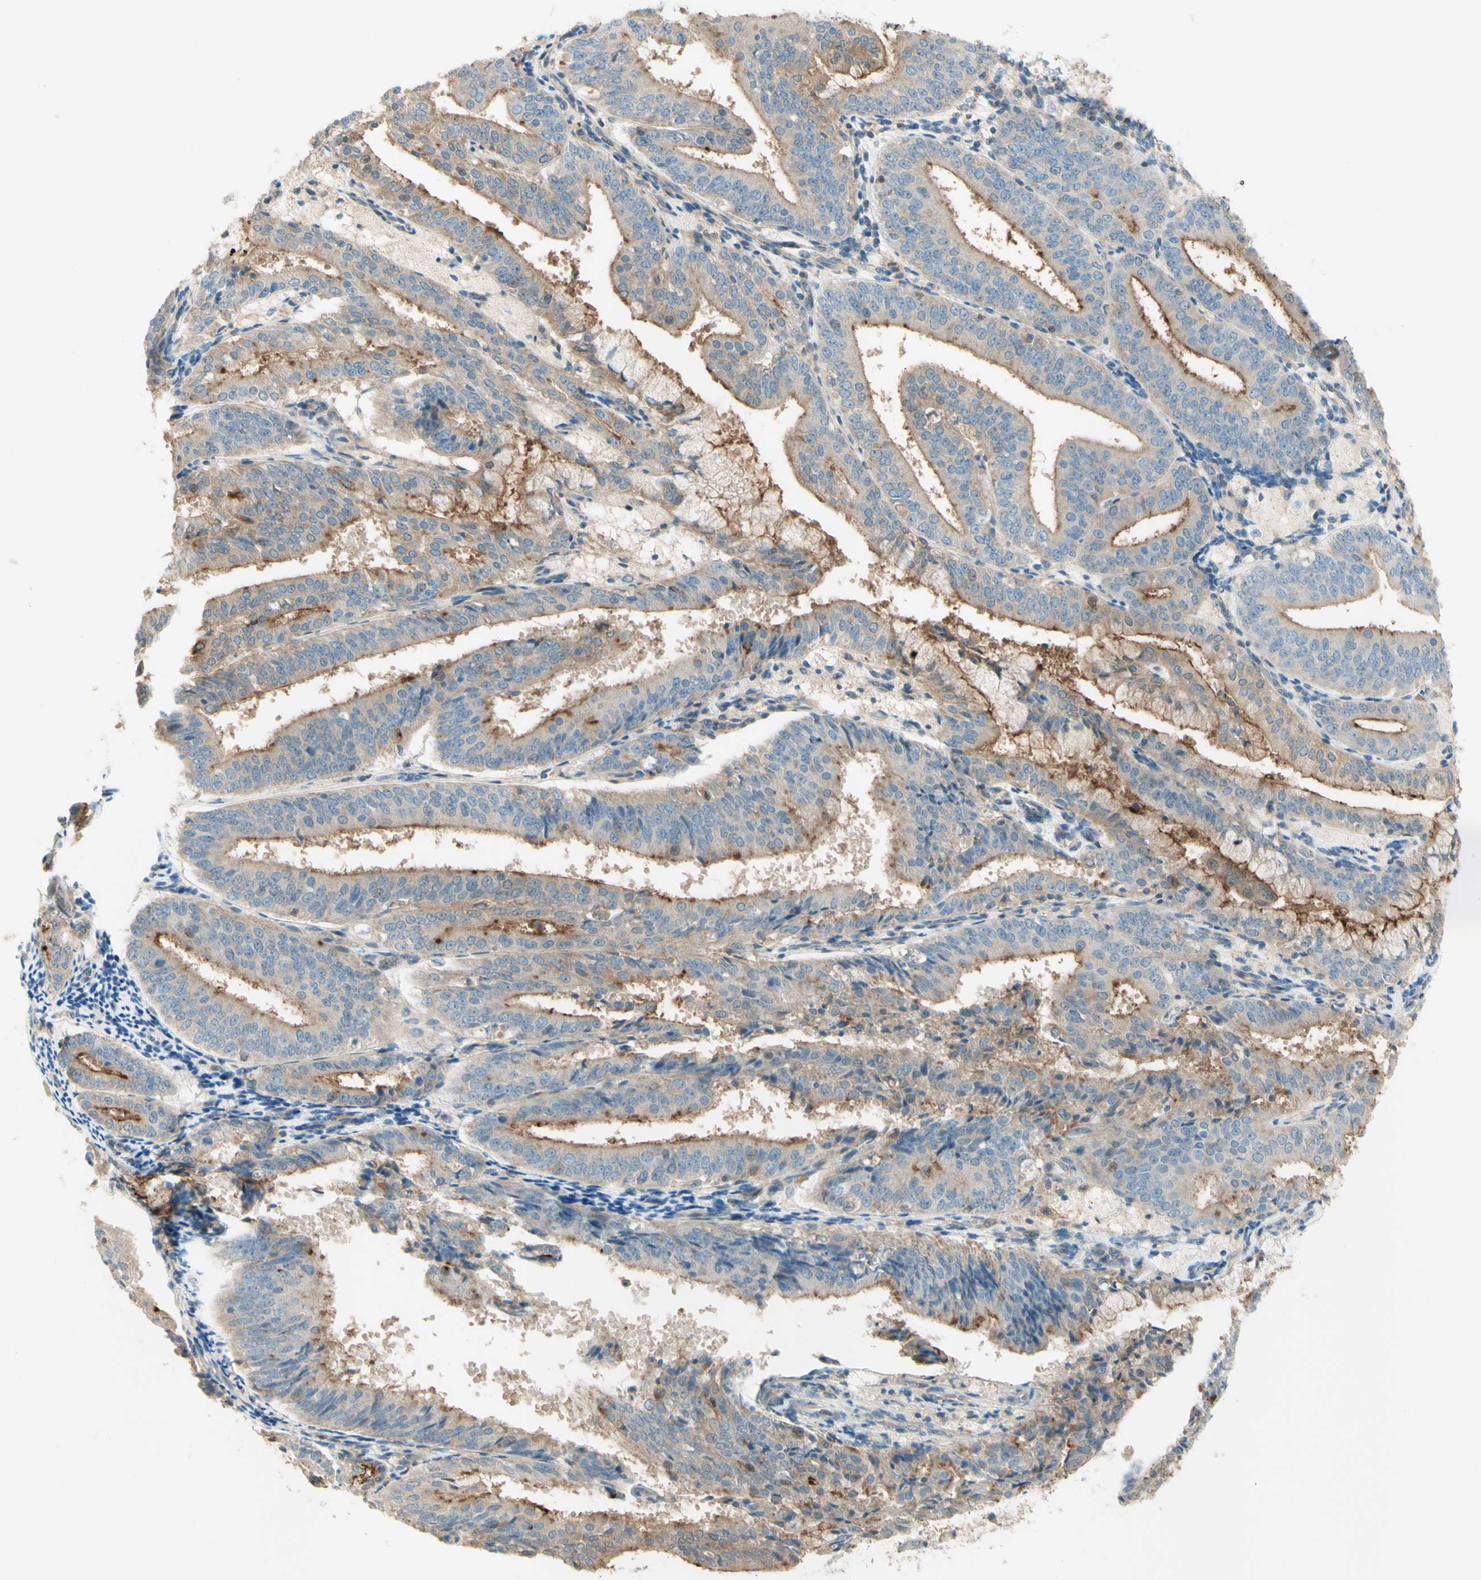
{"staining": {"intensity": "moderate", "quantity": ">75%", "location": "cytoplasmic/membranous"}, "tissue": "endometrial cancer", "cell_type": "Tumor cells", "image_type": "cancer", "snomed": [{"axis": "morphology", "description": "Adenocarcinoma, NOS"}, {"axis": "topography", "description": "Endometrium"}], "caption": "This is an image of immunohistochemistry (IHC) staining of adenocarcinoma (endometrial), which shows moderate positivity in the cytoplasmic/membranous of tumor cells.", "gene": "PROM1", "patient": {"sex": "female", "age": 63}}